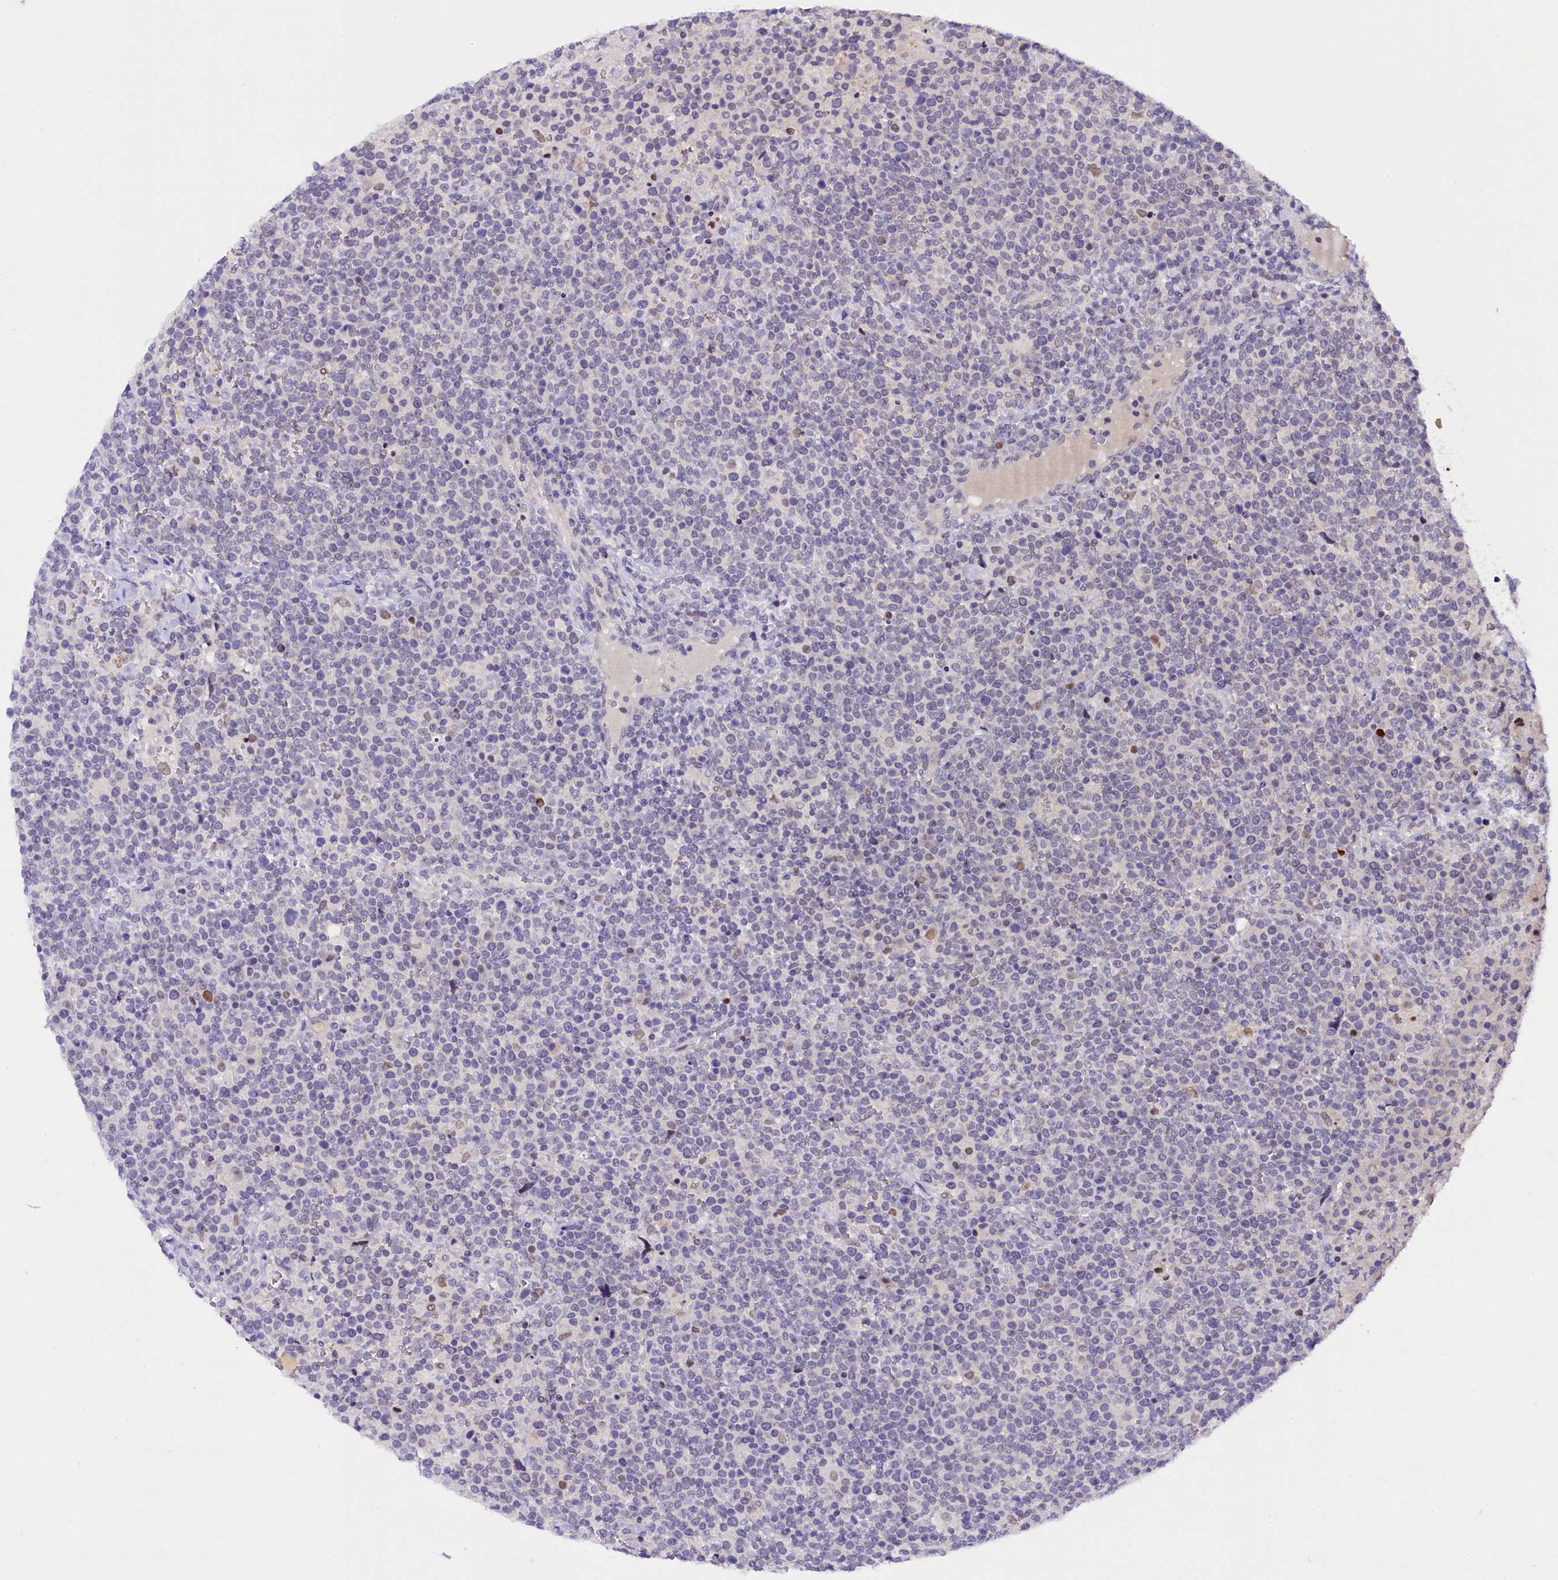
{"staining": {"intensity": "negative", "quantity": "none", "location": "none"}, "tissue": "lymphoma", "cell_type": "Tumor cells", "image_type": "cancer", "snomed": [{"axis": "morphology", "description": "Malignant lymphoma, non-Hodgkin's type, High grade"}, {"axis": "topography", "description": "Lymph node"}], "caption": "Protein analysis of malignant lymphoma, non-Hodgkin's type (high-grade) exhibits no significant staining in tumor cells.", "gene": "IQCN", "patient": {"sex": "male", "age": 61}}